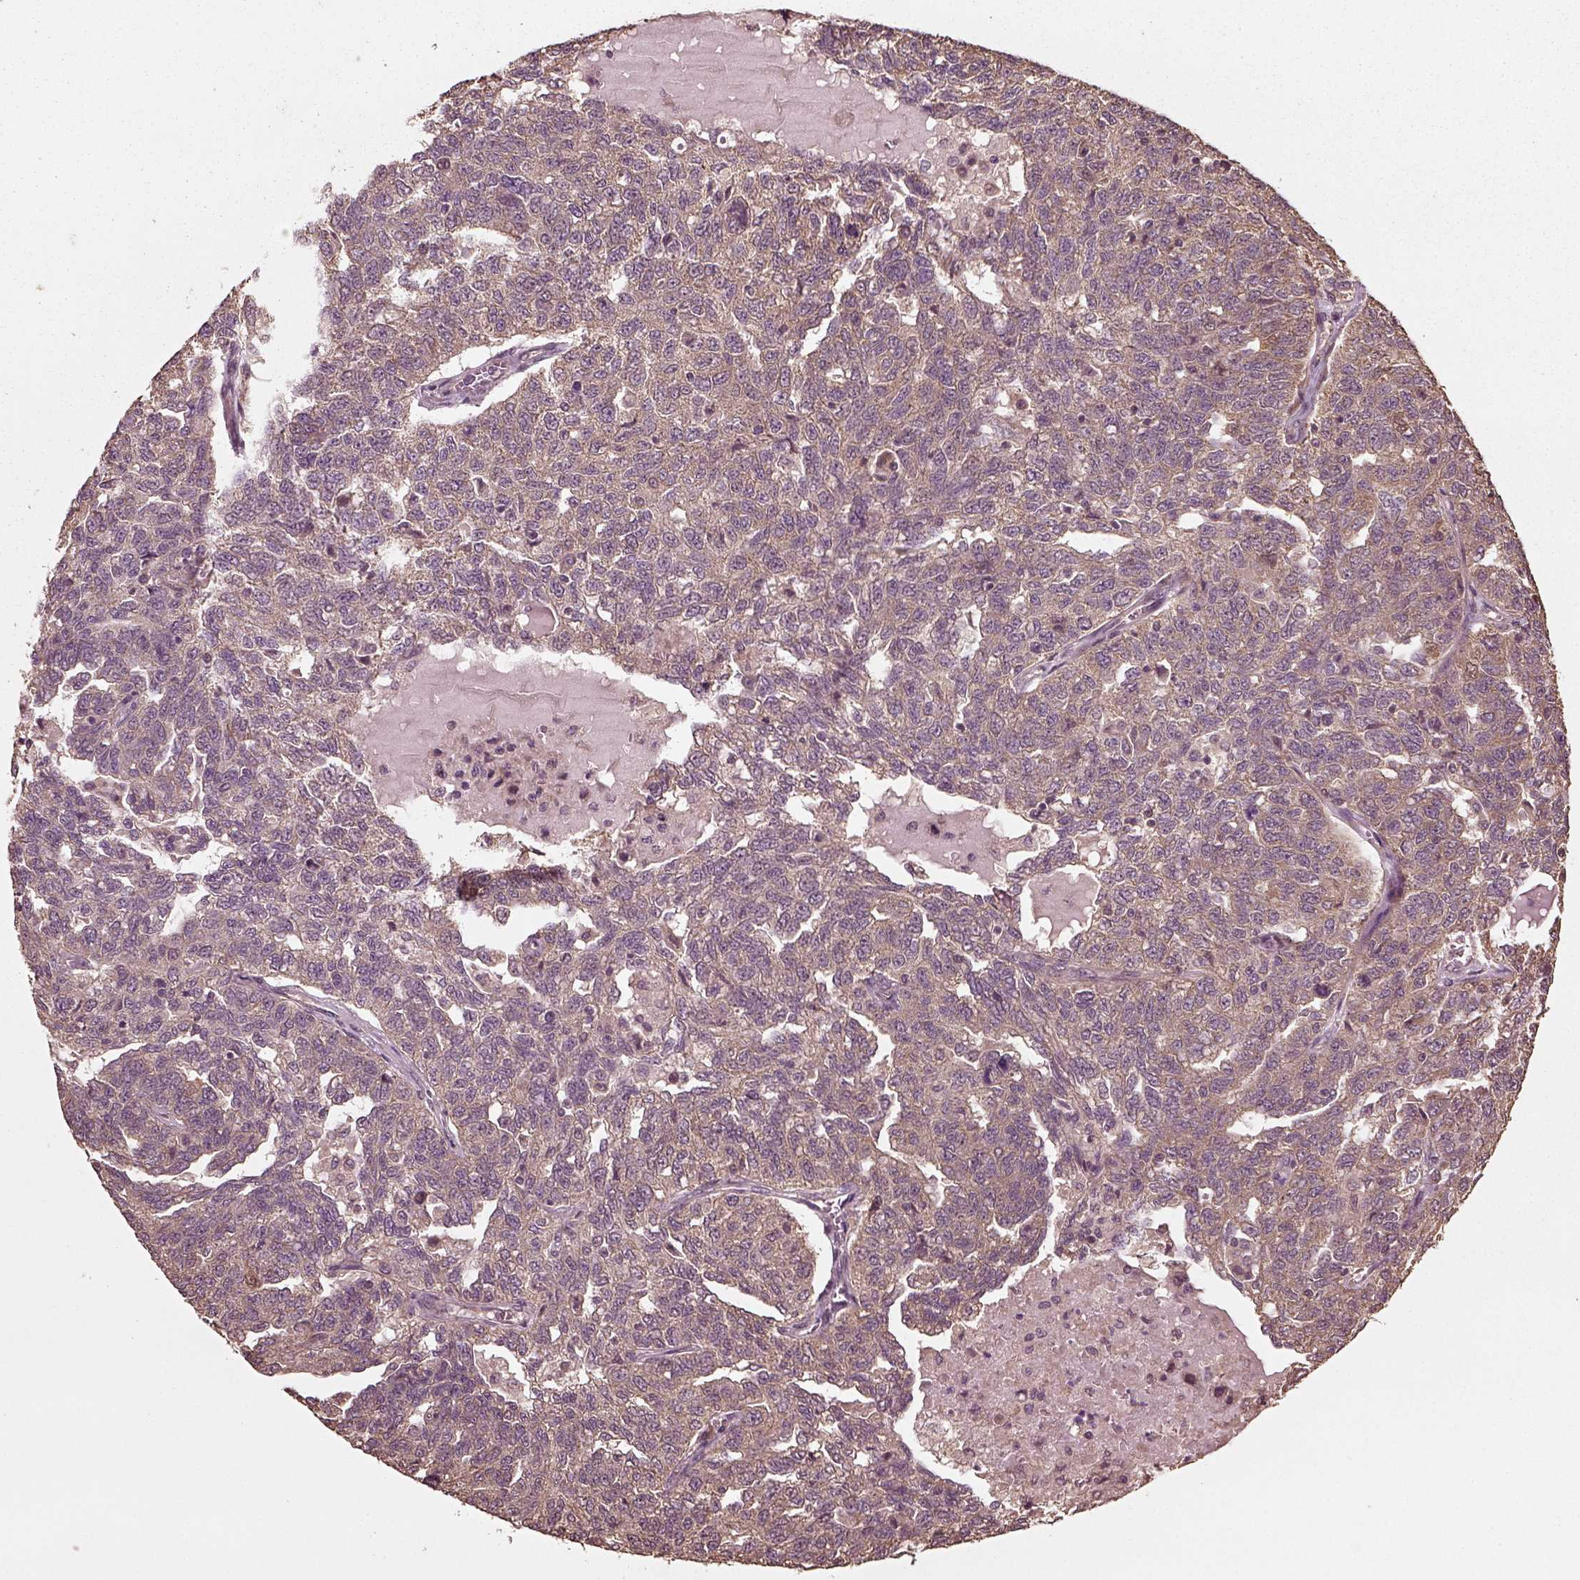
{"staining": {"intensity": "weak", "quantity": ">75%", "location": "cytoplasmic/membranous"}, "tissue": "ovarian cancer", "cell_type": "Tumor cells", "image_type": "cancer", "snomed": [{"axis": "morphology", "description": "Cystadenocarcinoma, serous, NOS"}, {"axis": "topography", "description": "Ovary"}], "caption": "DAB (3,3'-diaminobenzidine) immunohistochemical staining of human ovarian cancer (serous cystadenocarcinoma) shows weak cytoplasmic/membranous protein positivity in approximately >75% of tumor cells.", "gene": "ERV3-1", "patient": {"sex": "female", "age": 71}}